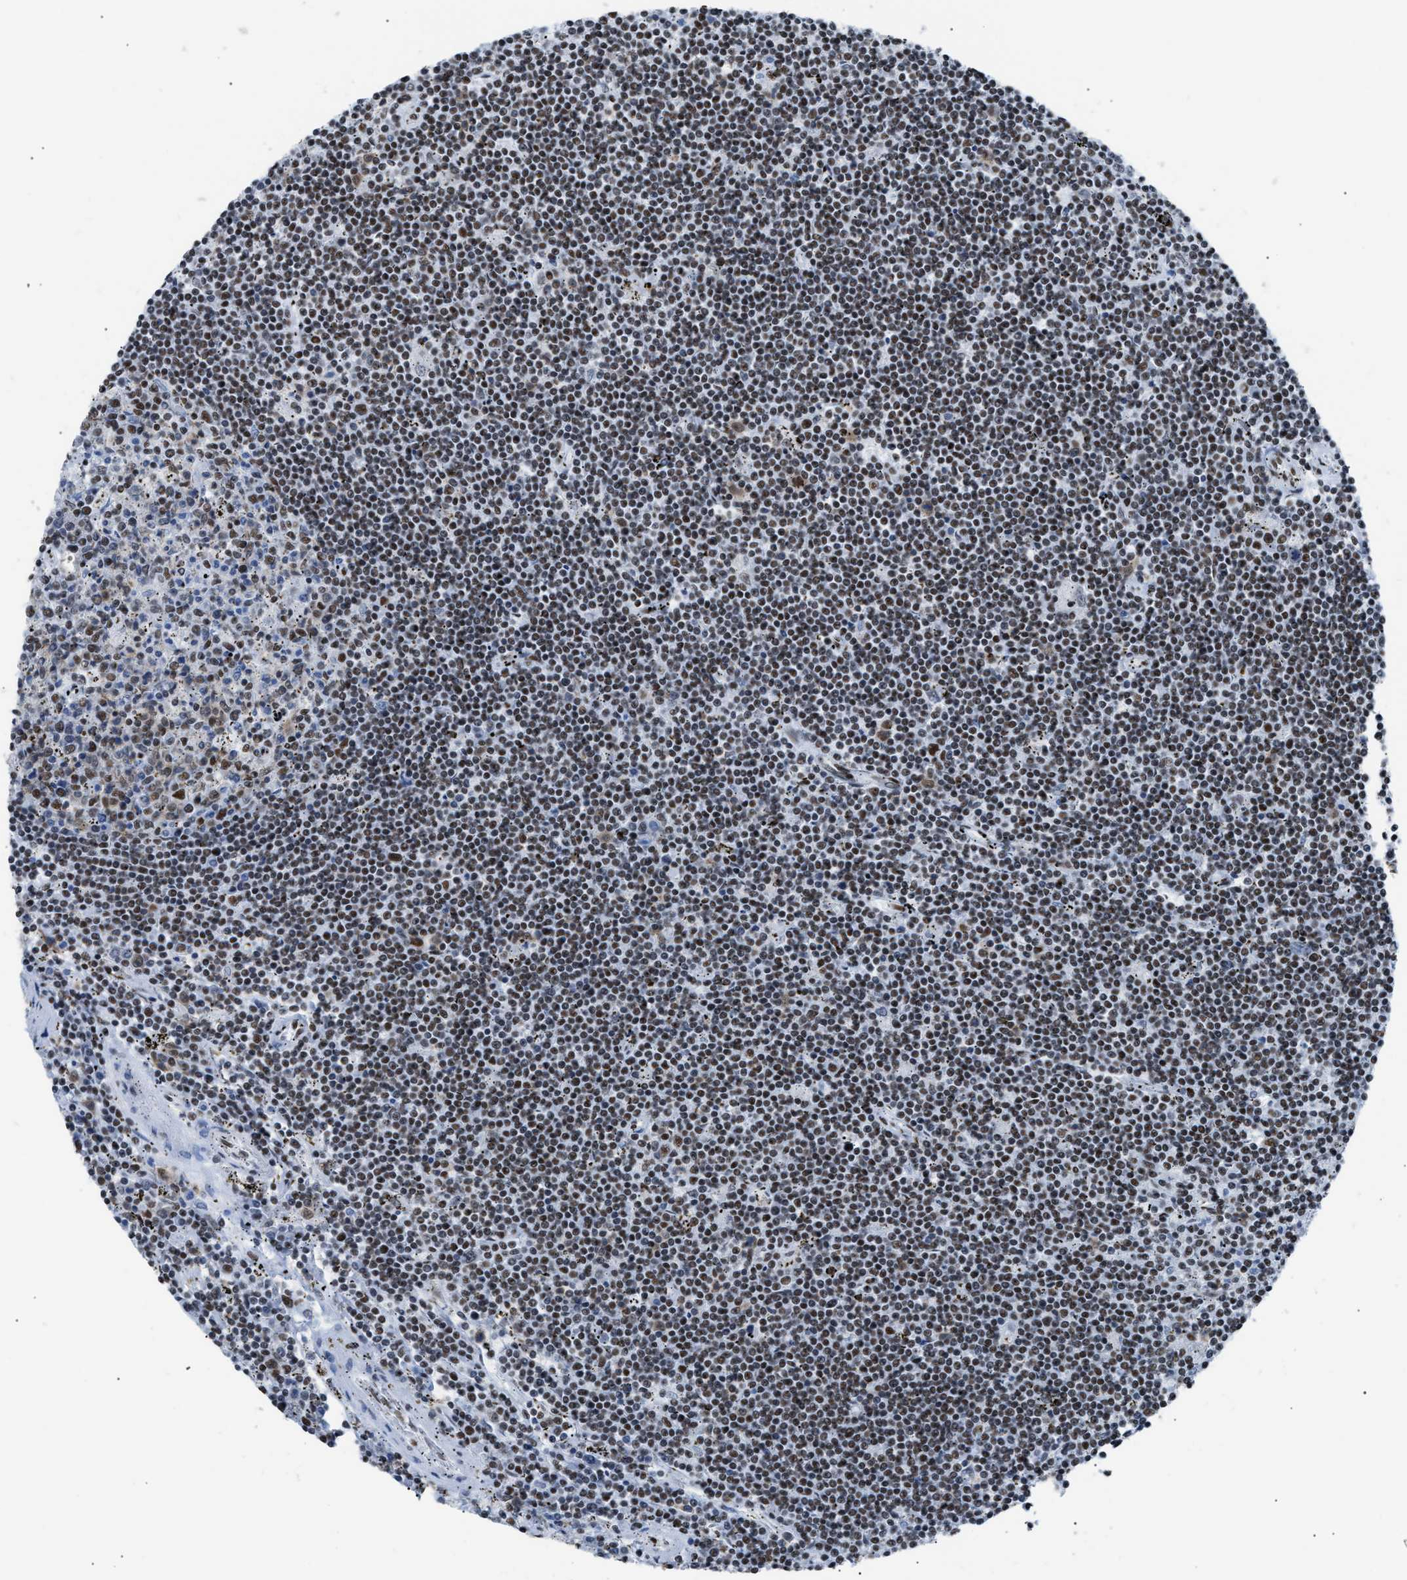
{"staining": {"intensity": "moderate", "quantity": "25%-75%", "location": "cytoplasmic/membranous"}, "tissue": "lymphoma", "cell_type": "Tumor cells", "image_type": "cancer", "snomed": [{"axis": "morphology", "description": "Malignant lymphoma, non-Hodgkin's type, Low grade"}, {"axis": "topography", "description": "Spleen"}], "caption": "An image showing moderate cytoplasmic/membranous staining in about 25%-75% of tumor cells in lymphoma, as visualized by brown immunohistochemical staining.", "gene": "CCAR2", "patient": {"sex": "male", "age": 76}}